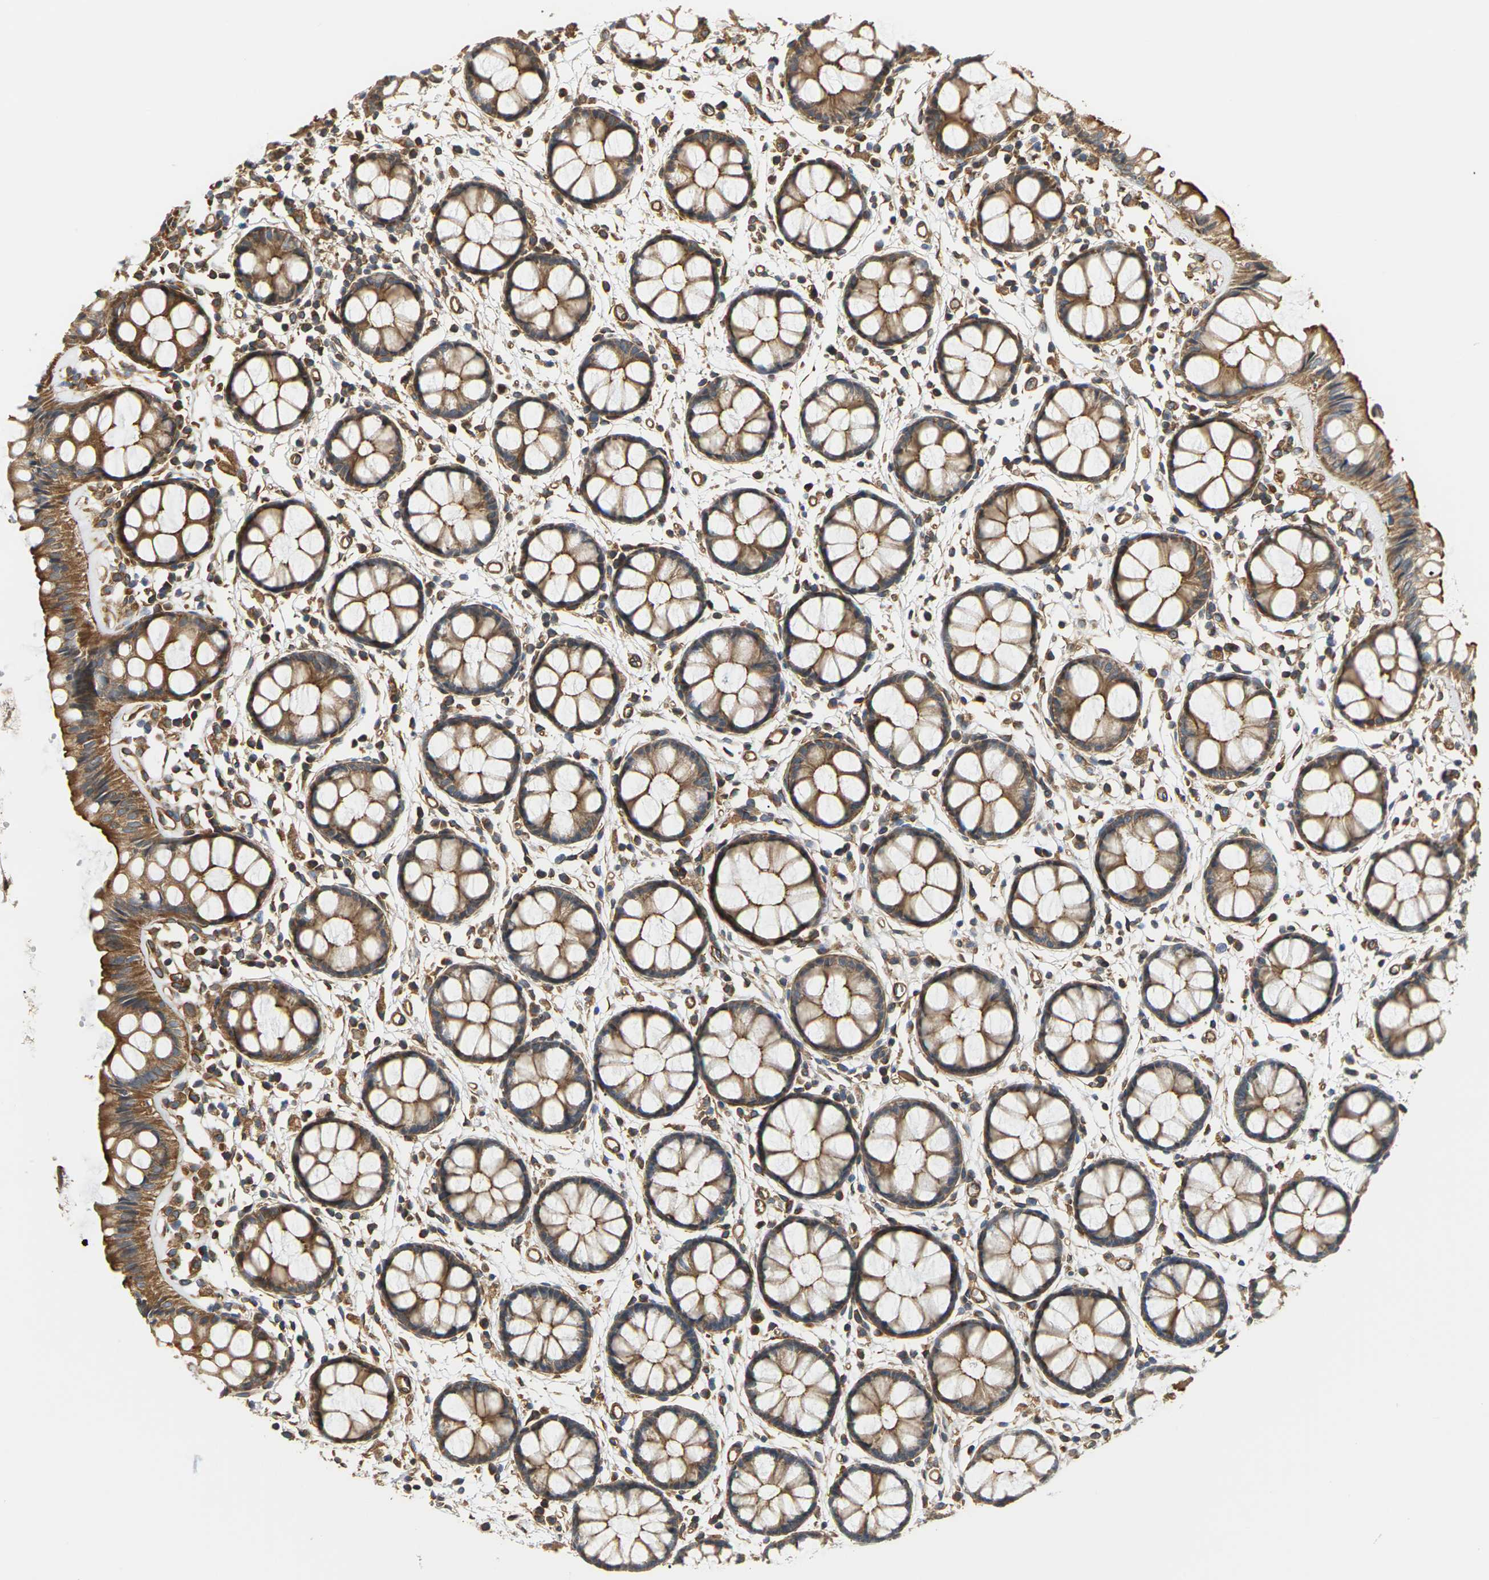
{"staining": {"intensity": "moderate", "quantity": ">75%", "location": "cytoplasmic/membranous"}, "tissue": "rectum", "cell_type": "Glandular cells", "image_type": "normal", "snomed": [{"axis": "morphology", "description": "Normal tissue, NOS"}, {"axis": "topography", "description": "Rectum"}], "caption": "A medium amount of moderate cytoplasmic/membranous positivity is present in about >75% of glandular cells in benign rectum. (DAB (3,3'-diaminobenzidine) IHC with brightfield microscopy, high magnification).", "gene": "PCDHB4", "patient": {"sex": "female", "age": 66}}